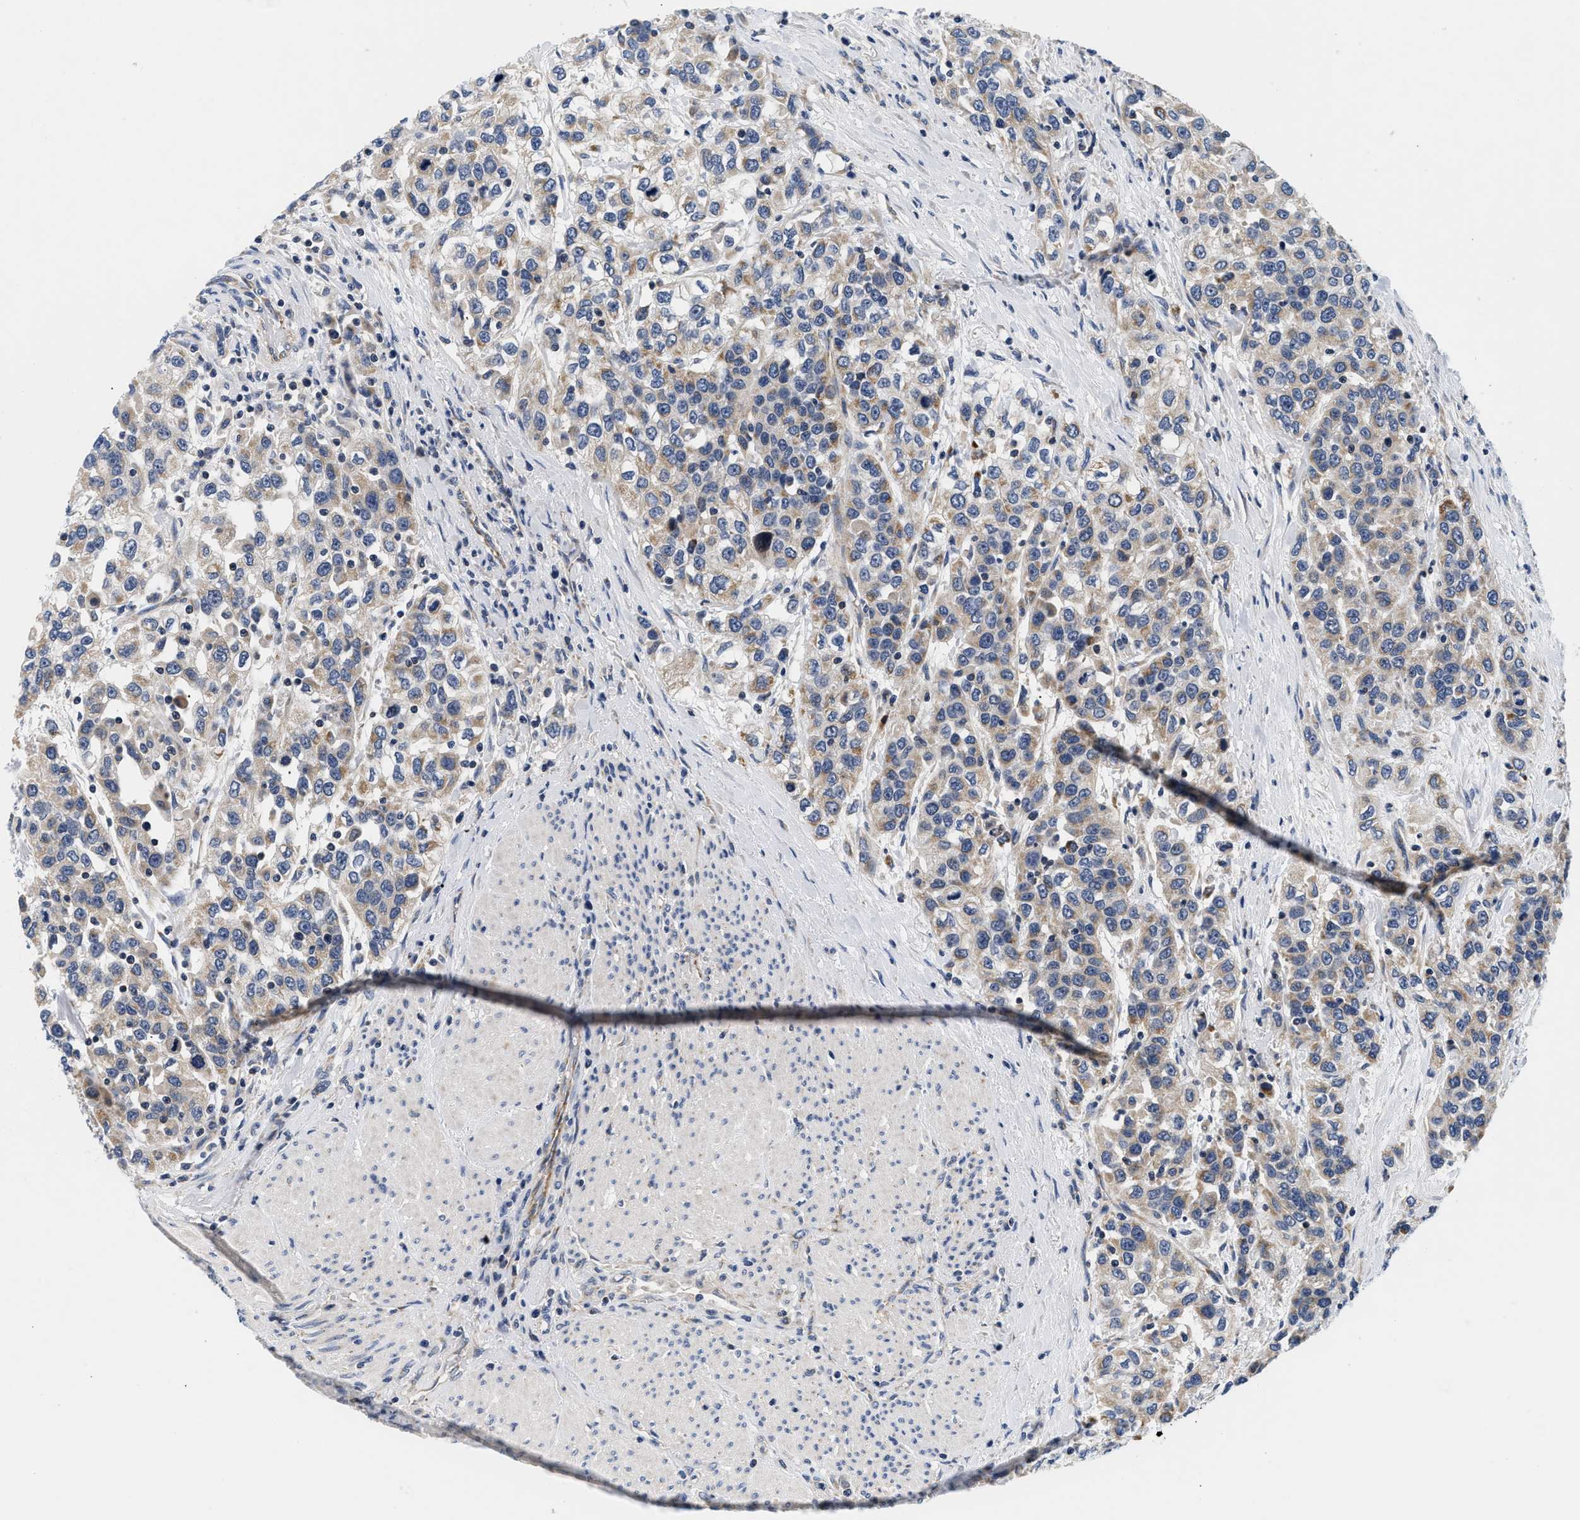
{"staining": {"intensity": "weak", "quantity": ">75%", "location": "cytoplasmic/membranous"}, "tissue": "urothelial cancer", "cell_type": "Tumor cells", "image_type": "cancer", "snomed": [{"axis": "morphology", "description": "Urothelial carcinoma, High grade"}, {"axis": "topography", "description": "Urinary bladder"}], "caption": "Human urothelial cancer stained with a protein marker shows weak staining in tumor cells.", "gene": "PDP1", "patient": {"sex": "female", "age": 80}}